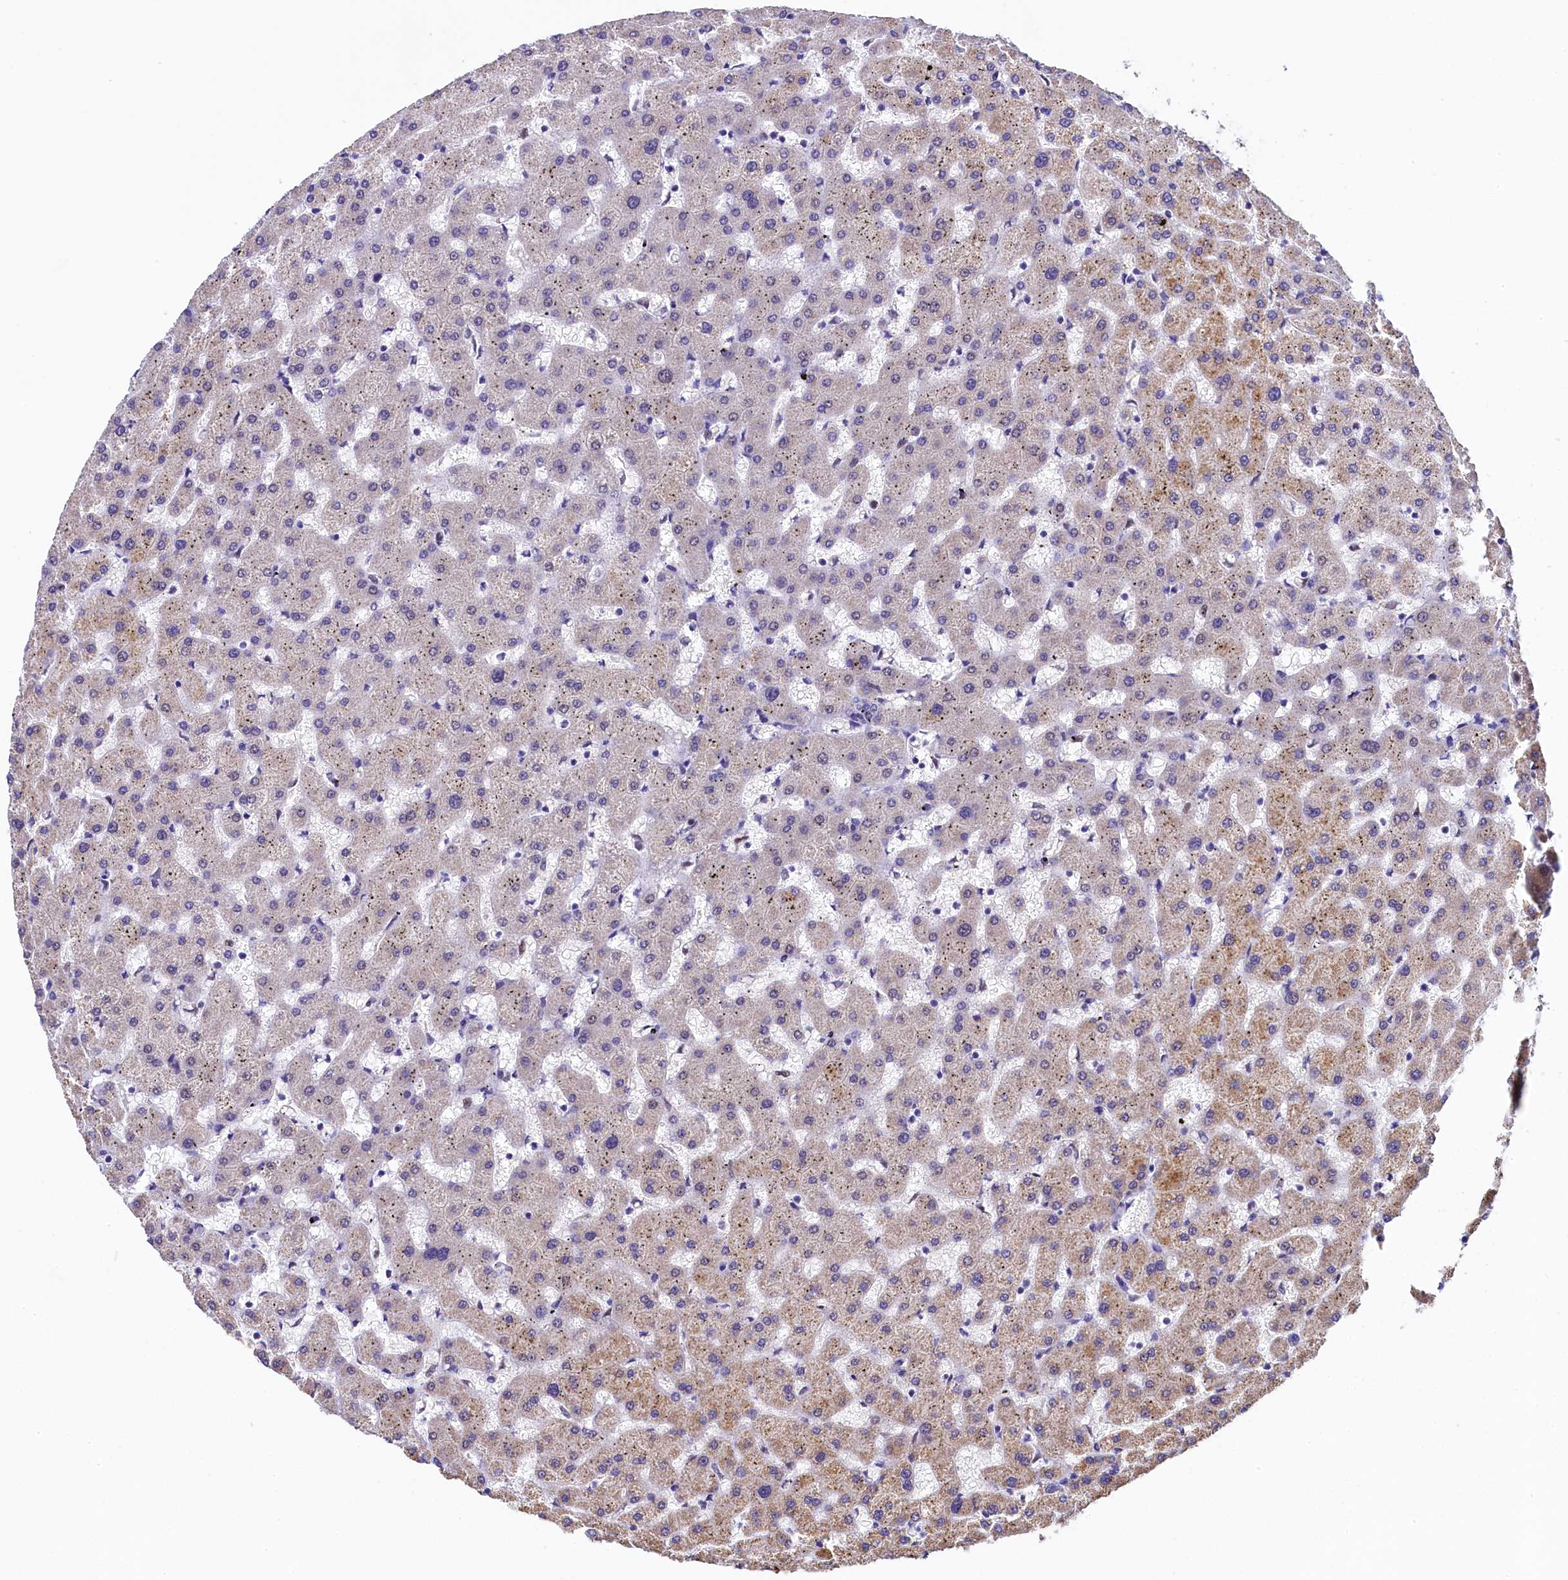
{"staining": {"intensity": "negative", "quantity": "none", "location": "none"}, "tissue": "liver", "cell_type": "Cholangiocytes", "image_type": "normal", "snomed": [{"axis": "morphology", "description": "Normal tissue, NOS"}, {"axis": "topography", "description": "Liver"}], "caption": "IHC image of normal liver: human liver stained with DAB (3,3'-diaminobenzidine) shows no significant protein expression in cholangiocytes. (DAB (3,3'-diaminobenzidine) immunohistochemistry with hematoxylin counter stain).", "gene": "HECTD4", "patient": {"sex": "female", "age": 63}}